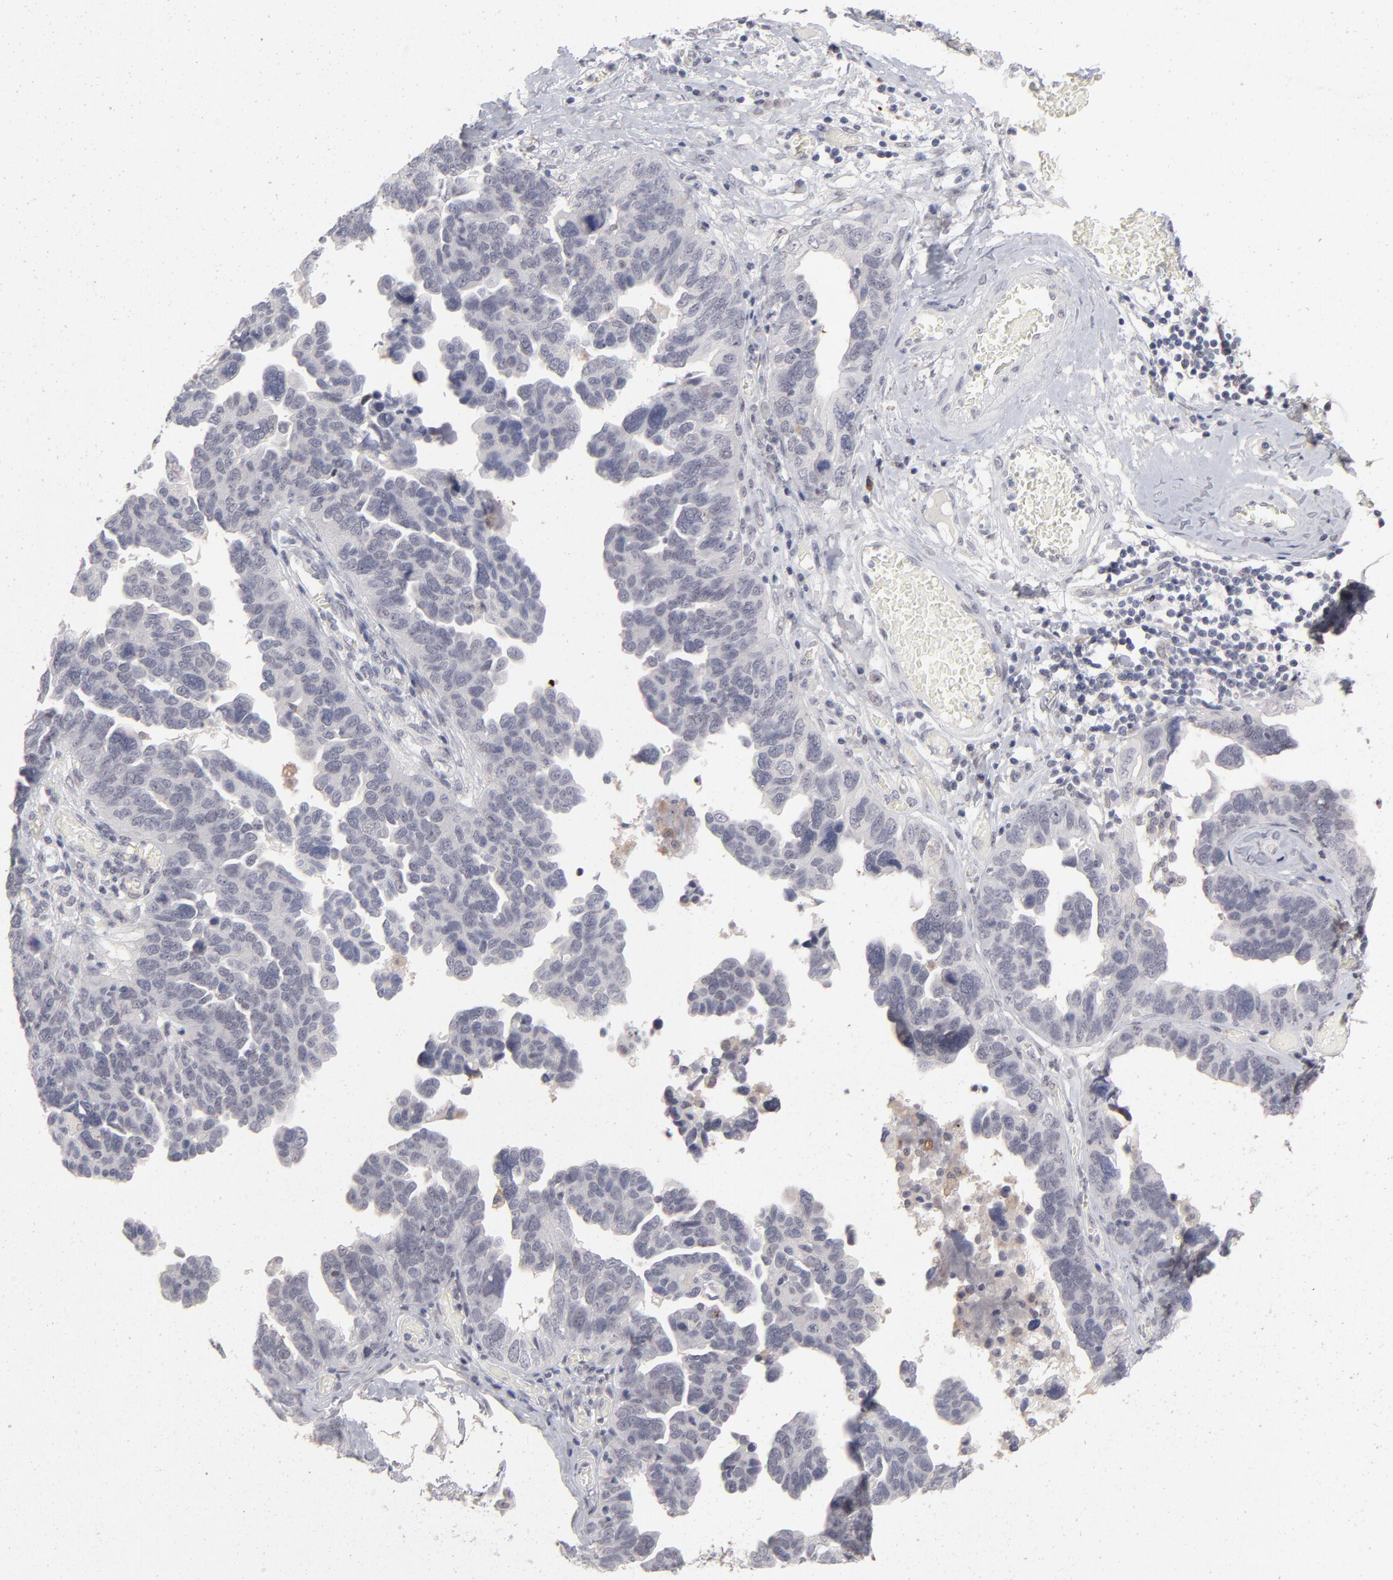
{"staining": {"intensity": "negative", "quantity": "none", "location": "none"}, "tissue": "ovarian cancer", "cell_type": "Tumor cells", "image_type": "cancer", "snomed": [{"axis": "morphology", "description": "Cystadenocarcinoma, serous, NOS"}, {"axis": "topography", "description": "Ovary"}], "caption": "This photomicrograph is of ovarian cancer stained with immunohistochemistry (IHC) to label a protein in brown with the nuclei are counter-stained blue. There is no staining in tumor cells.", "gene": "CCR2", "patient": {"sex": "female", "age": 64}}